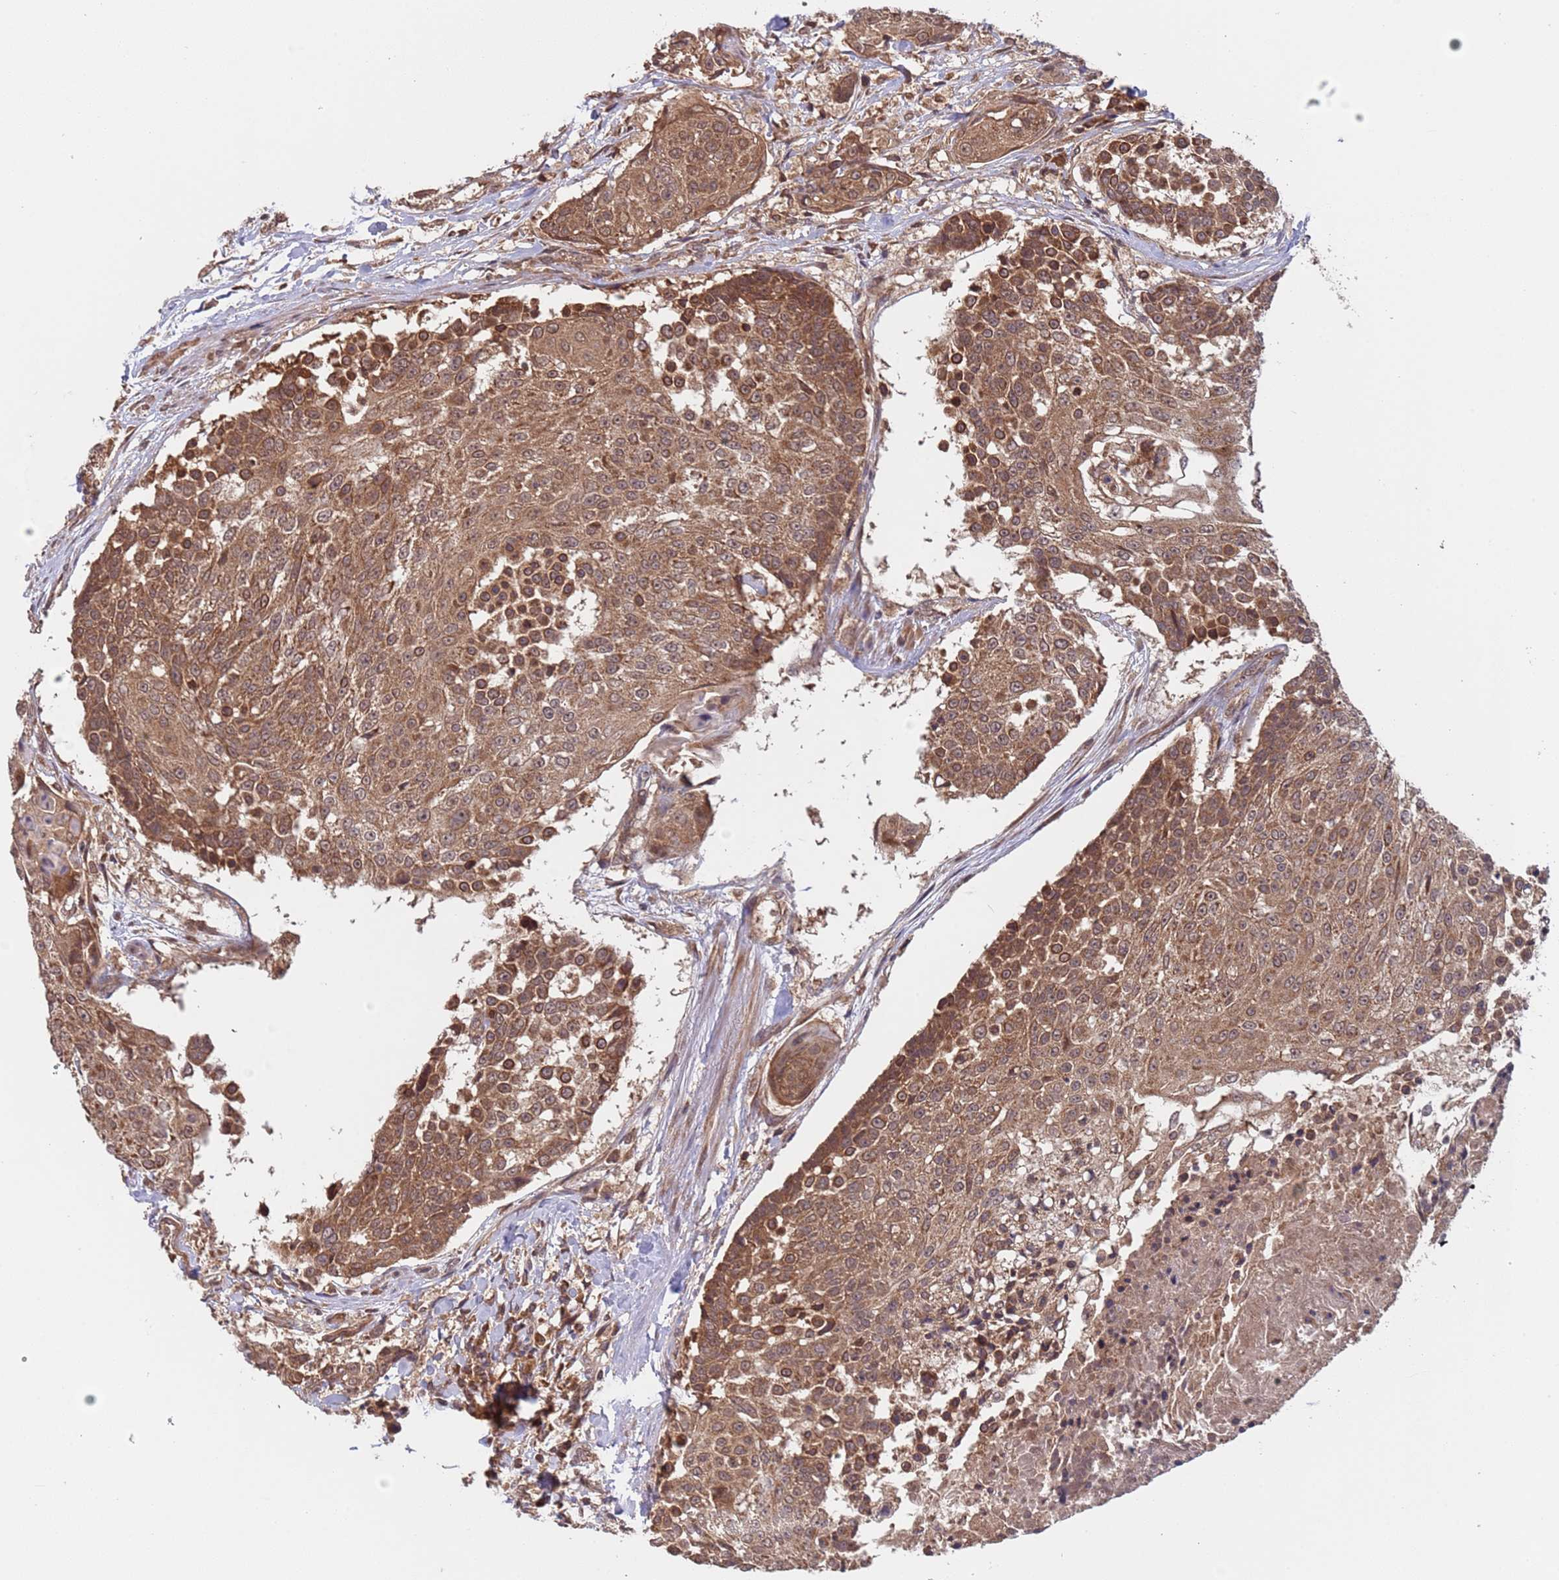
{"staining": {"intensity": "moderate", "quantity": ">75%", "location": "cytoplasmic/membranous"}, "tissue": "urothelial cancer", "cell_type": "Tumor cells", "image_type": "cancer", "snomed": [{"axis": "morphology", "description": "Urothelial carcinoma, High grade"}, {"axis": "topography", "description": "Urinary bladder"}], "caption": "Protein expression analysis of urothelial cancer displays moderate cytoplasmic/membranous staining in about >75% of tumor cells. The staining is performed using DAB (3,3'-diaminobenzidine) brown chromogen to label protein expression. The nuclei are counter-stained blue using hematoxylin.", "gene": "ERI1", "patient": {"sex": "female", "age": 63}}